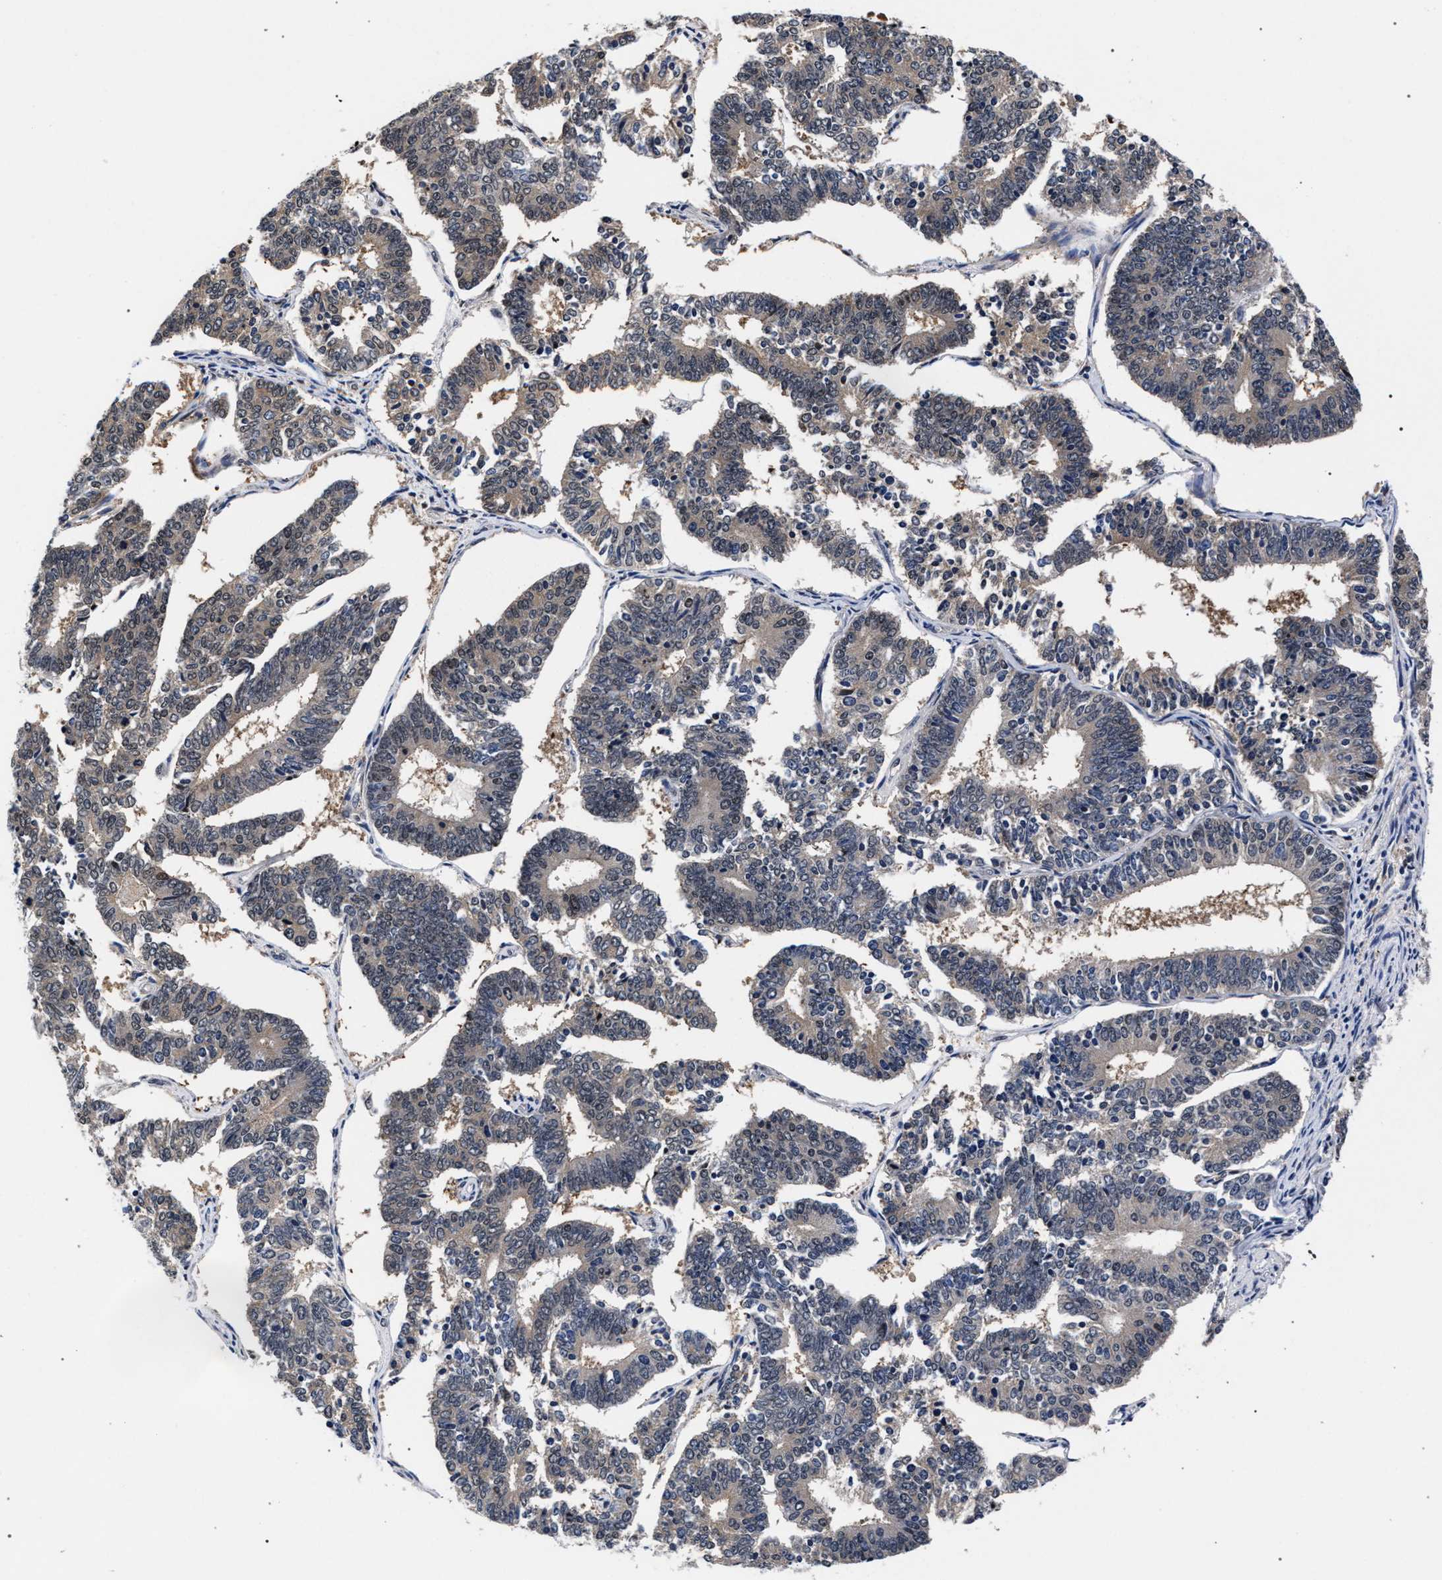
{"staining": {"intensity": "weak", "quantity": "25%-75%", "location": "cytoplasmic/membranous"}, "tissue": "endometrial cancer", "cell_type": "Tumor cells", "image_type": "cancer", "snomed": [{"axis": "morphology", "description": "Adenocarcinoma, NOS"}, {"axis": "topography", "description": "Endometrium"}], "caption": "Endometrial cancer (adenocarcinoma) tissue demonstrates weak cytoplasmic/membranous expression in about 25%-75% of tumor cells (DAB = brown stain, brightfield microscopy at high magnification).", "gene": "ZNF462", "patient": {"sex": "female", "age": 70}}